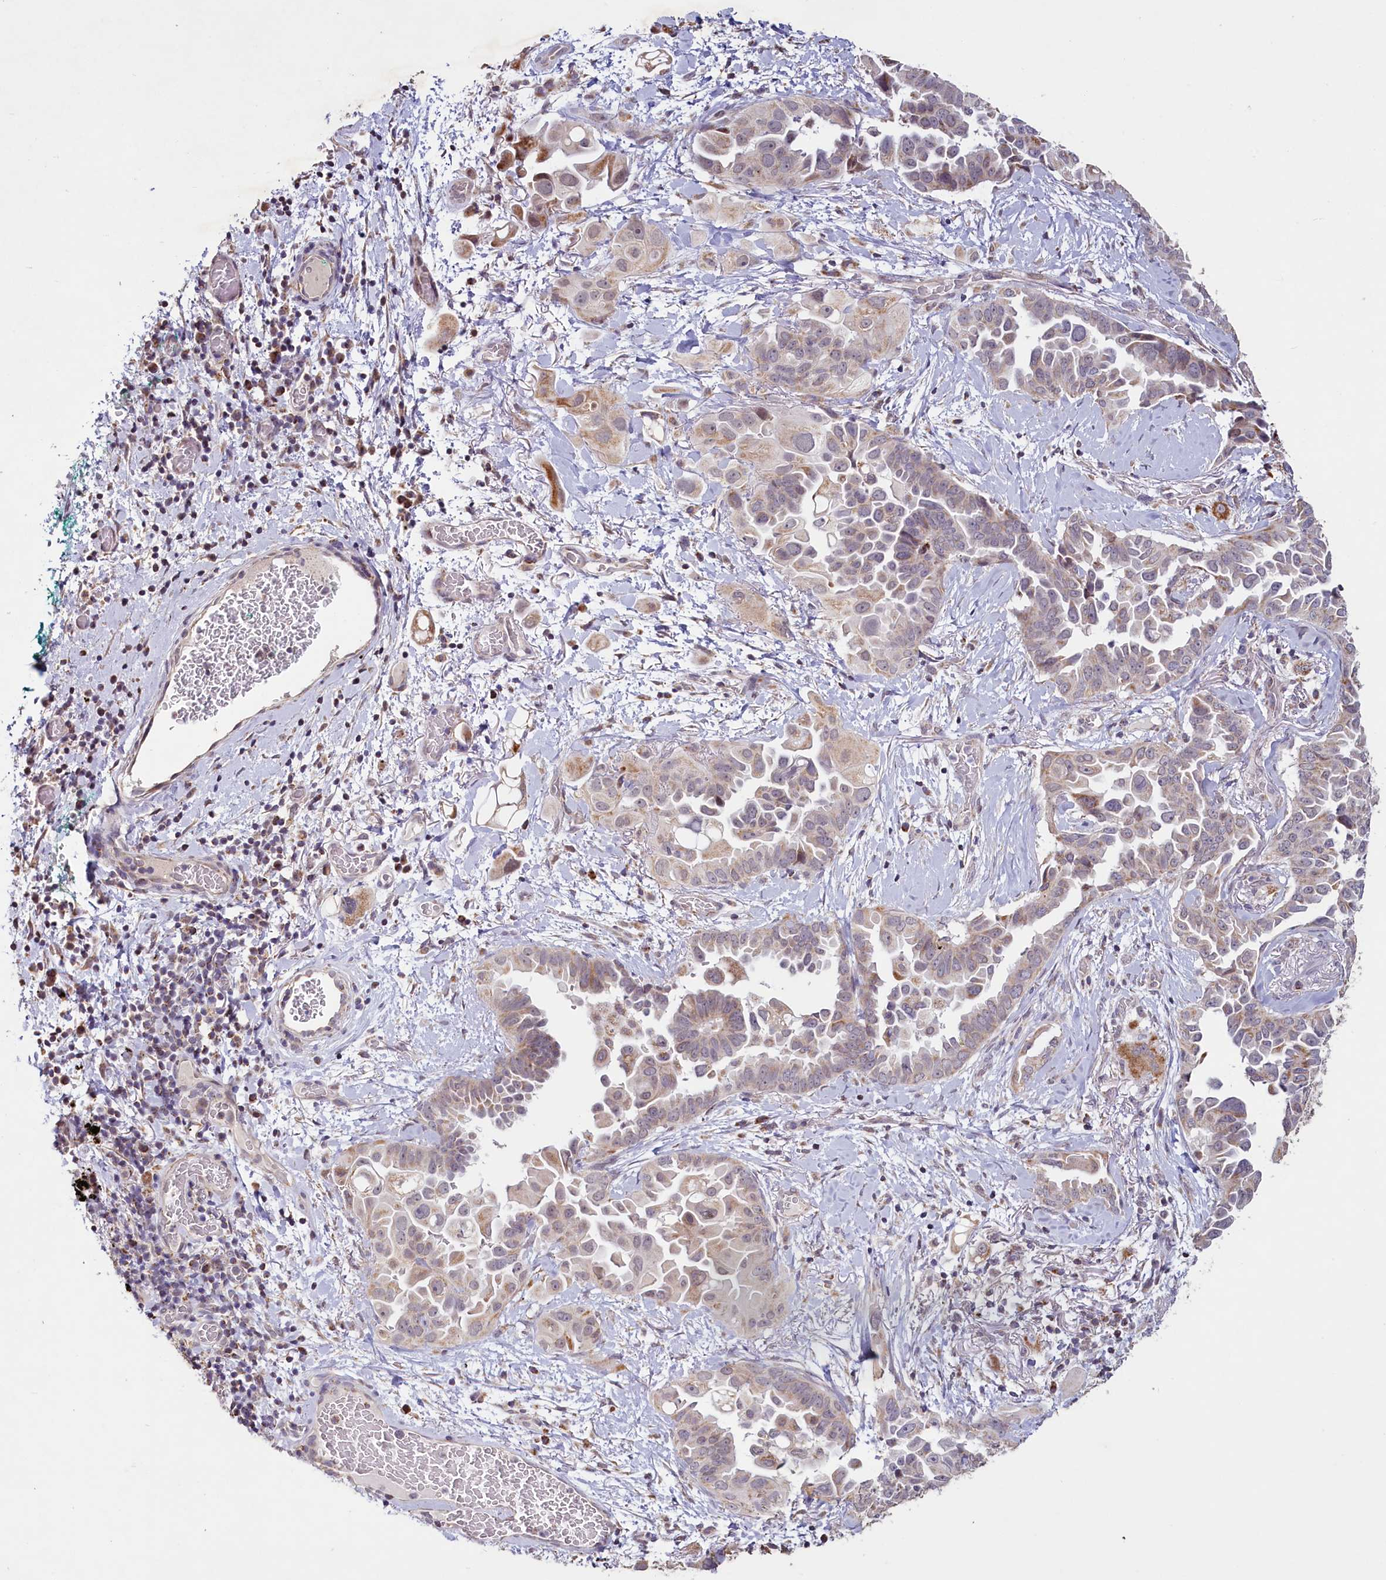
{"staining": {"intensity": "weak", "quantity": "25%-75%", "location": "cytoplasmic/membranous"}, "tissue": "lung cancer", "cell_type": "Tumor cells", "image_type": "cancer", "snomed": [{"axis": "morphology", "description": "Adenocarcinoma, NOS"}, {"axis": "topography", "description": "Lung"}], "caption": "Protein analysis of lung cancer (adenocarcinoma) tissue exhibits weak cytoplasmic/membranous positivity in approximately 25%-75% of tumor cells. (DAB IHC, brown staining for protein, blue staining for nuclei).", "gene": "PDE6D", "patient": {"sex": "female", "age": 67}}